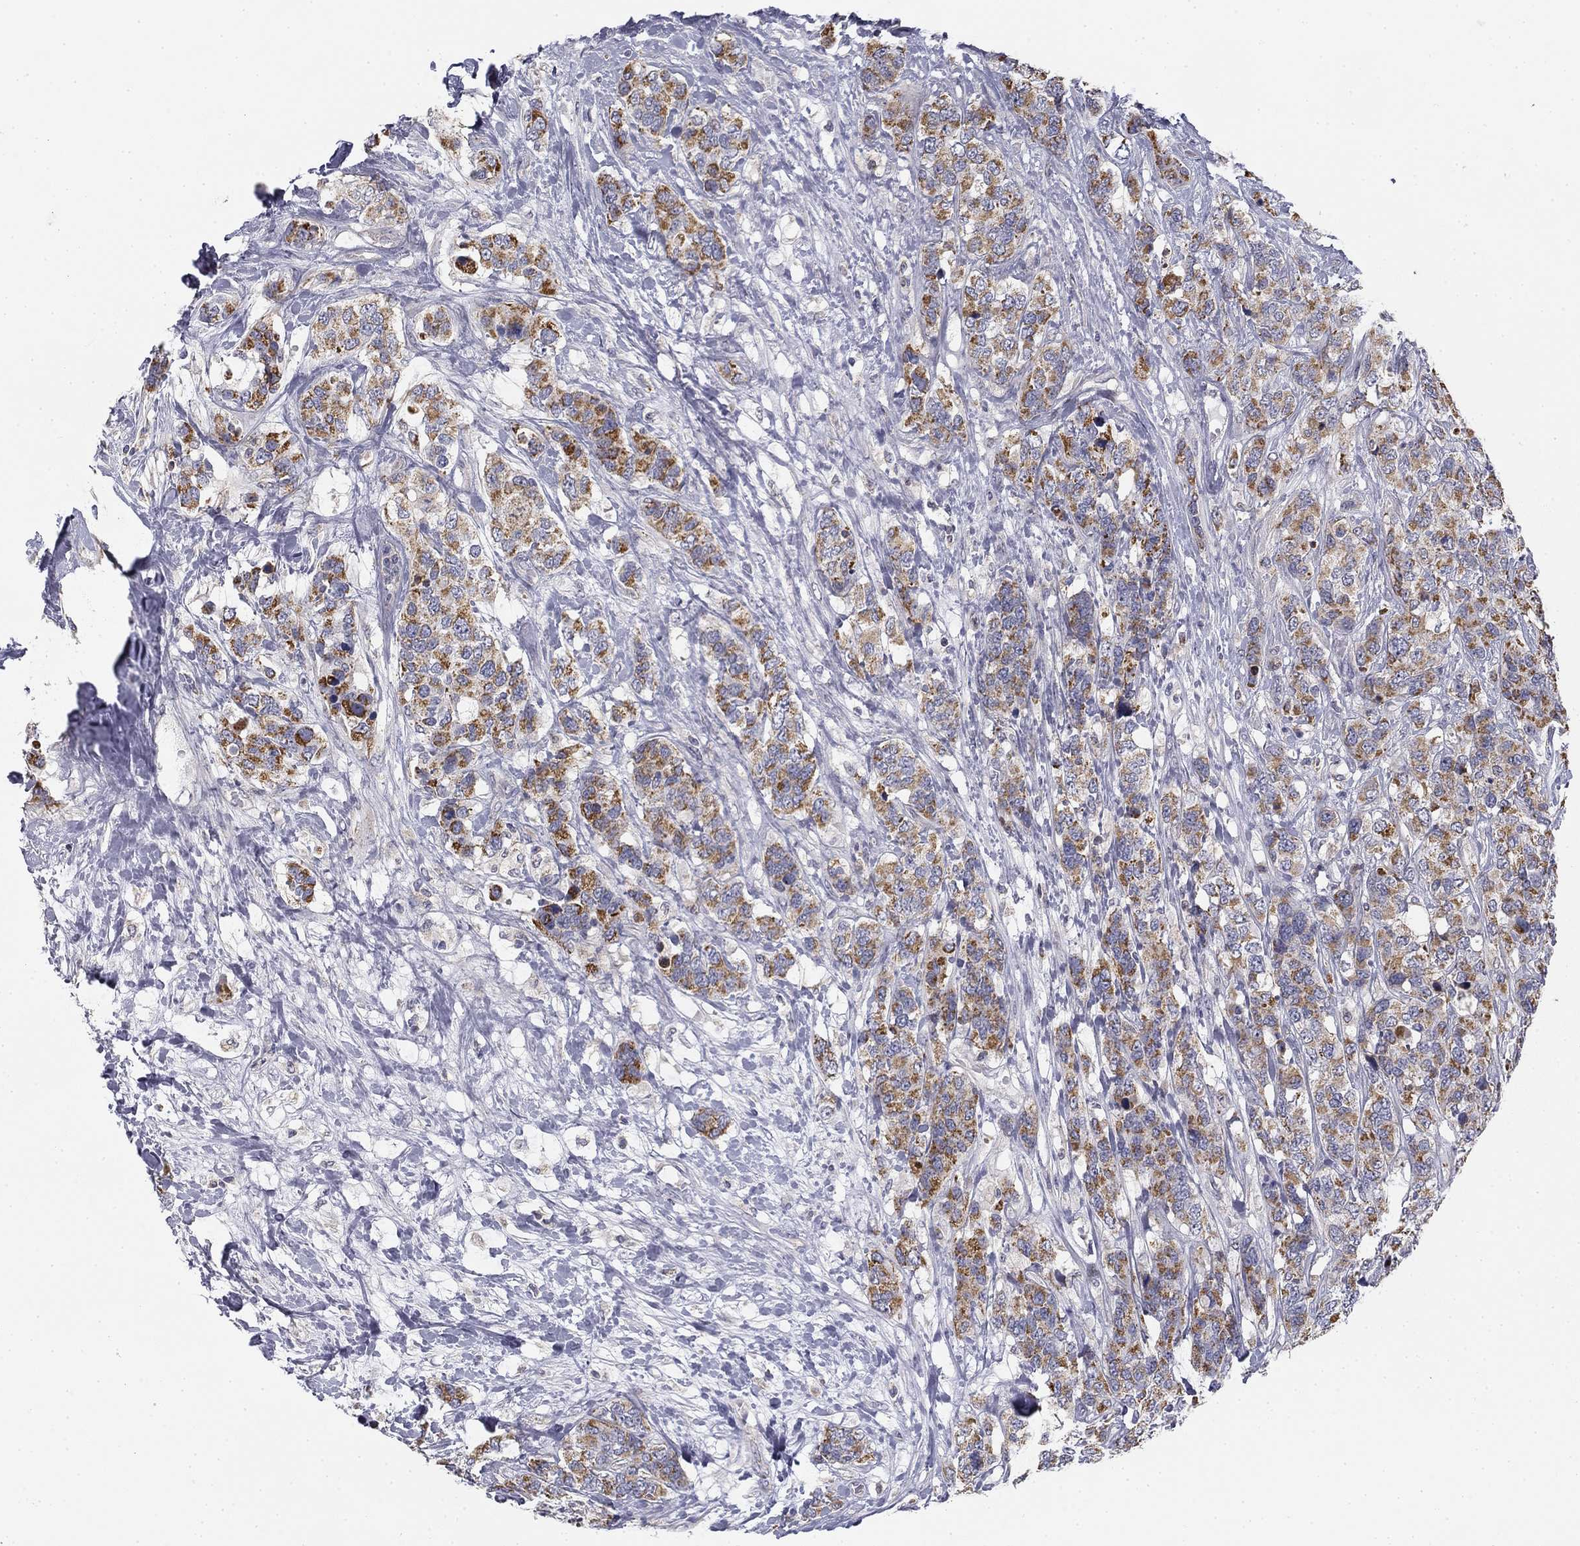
{"staining": {"intensity": "moderate", "quantity": "25%-75%", "location": "cytoplasmic/membranous"}, "tissue": "breast cancer", "cell_type": "Tumor cells", "image_type": "cancer", "snomed": [{"axis": "morphology", "description": "Lobular carcinoma"}, {"axis": "topography", "description": "Breast"}], "caption": "Immunohistochemistry (DAB (3,3'-diaminobenzidine)) staining of breast lobular carcinoma exhibits moderate cytoplasmic/membranous protein staining in approximately 25%-75% of tumor cells.", "gene": "SLC2A9", "patient": {"sex": "female", "age": 59}}